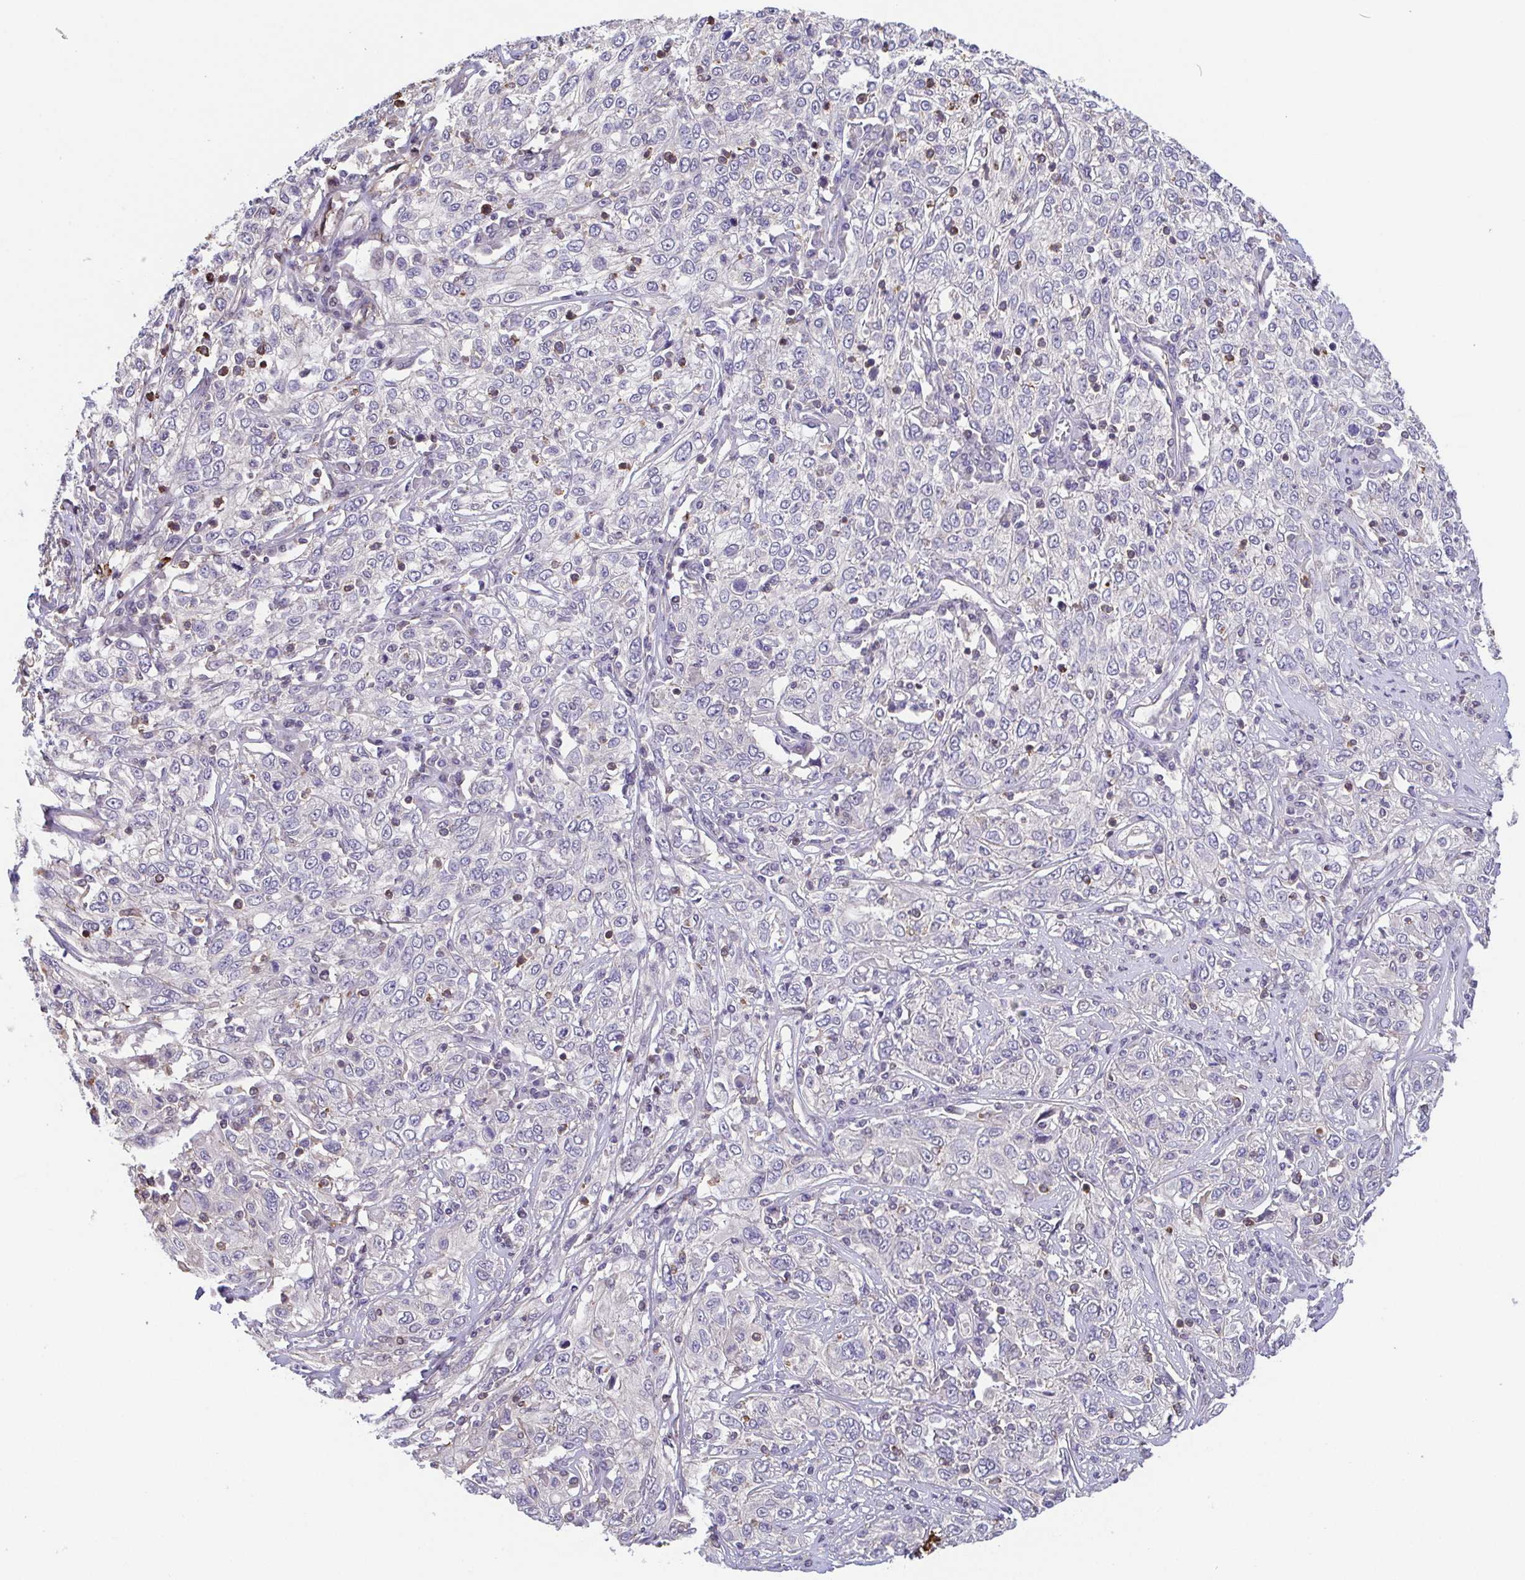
{"staining": {"intensity": "negative", "quantity": "none", "location": "none"}, "tissue": "cervical cancer", "cell_type": "Tumor cells", "image_type": "cancer", "snomed": [{"axis": "morphology", "description": "Squamous cell carcinoma, NOS"}, {"axis": "topography", "description": "Cervix"}], "caption": "This is a histopathology image of immunohistochemistry staining of cervical squamous cell carcinoma, which shows no staining in tumor cells.", "gene": "PREPL", "patient": {"sex": "female", "age": 46}}